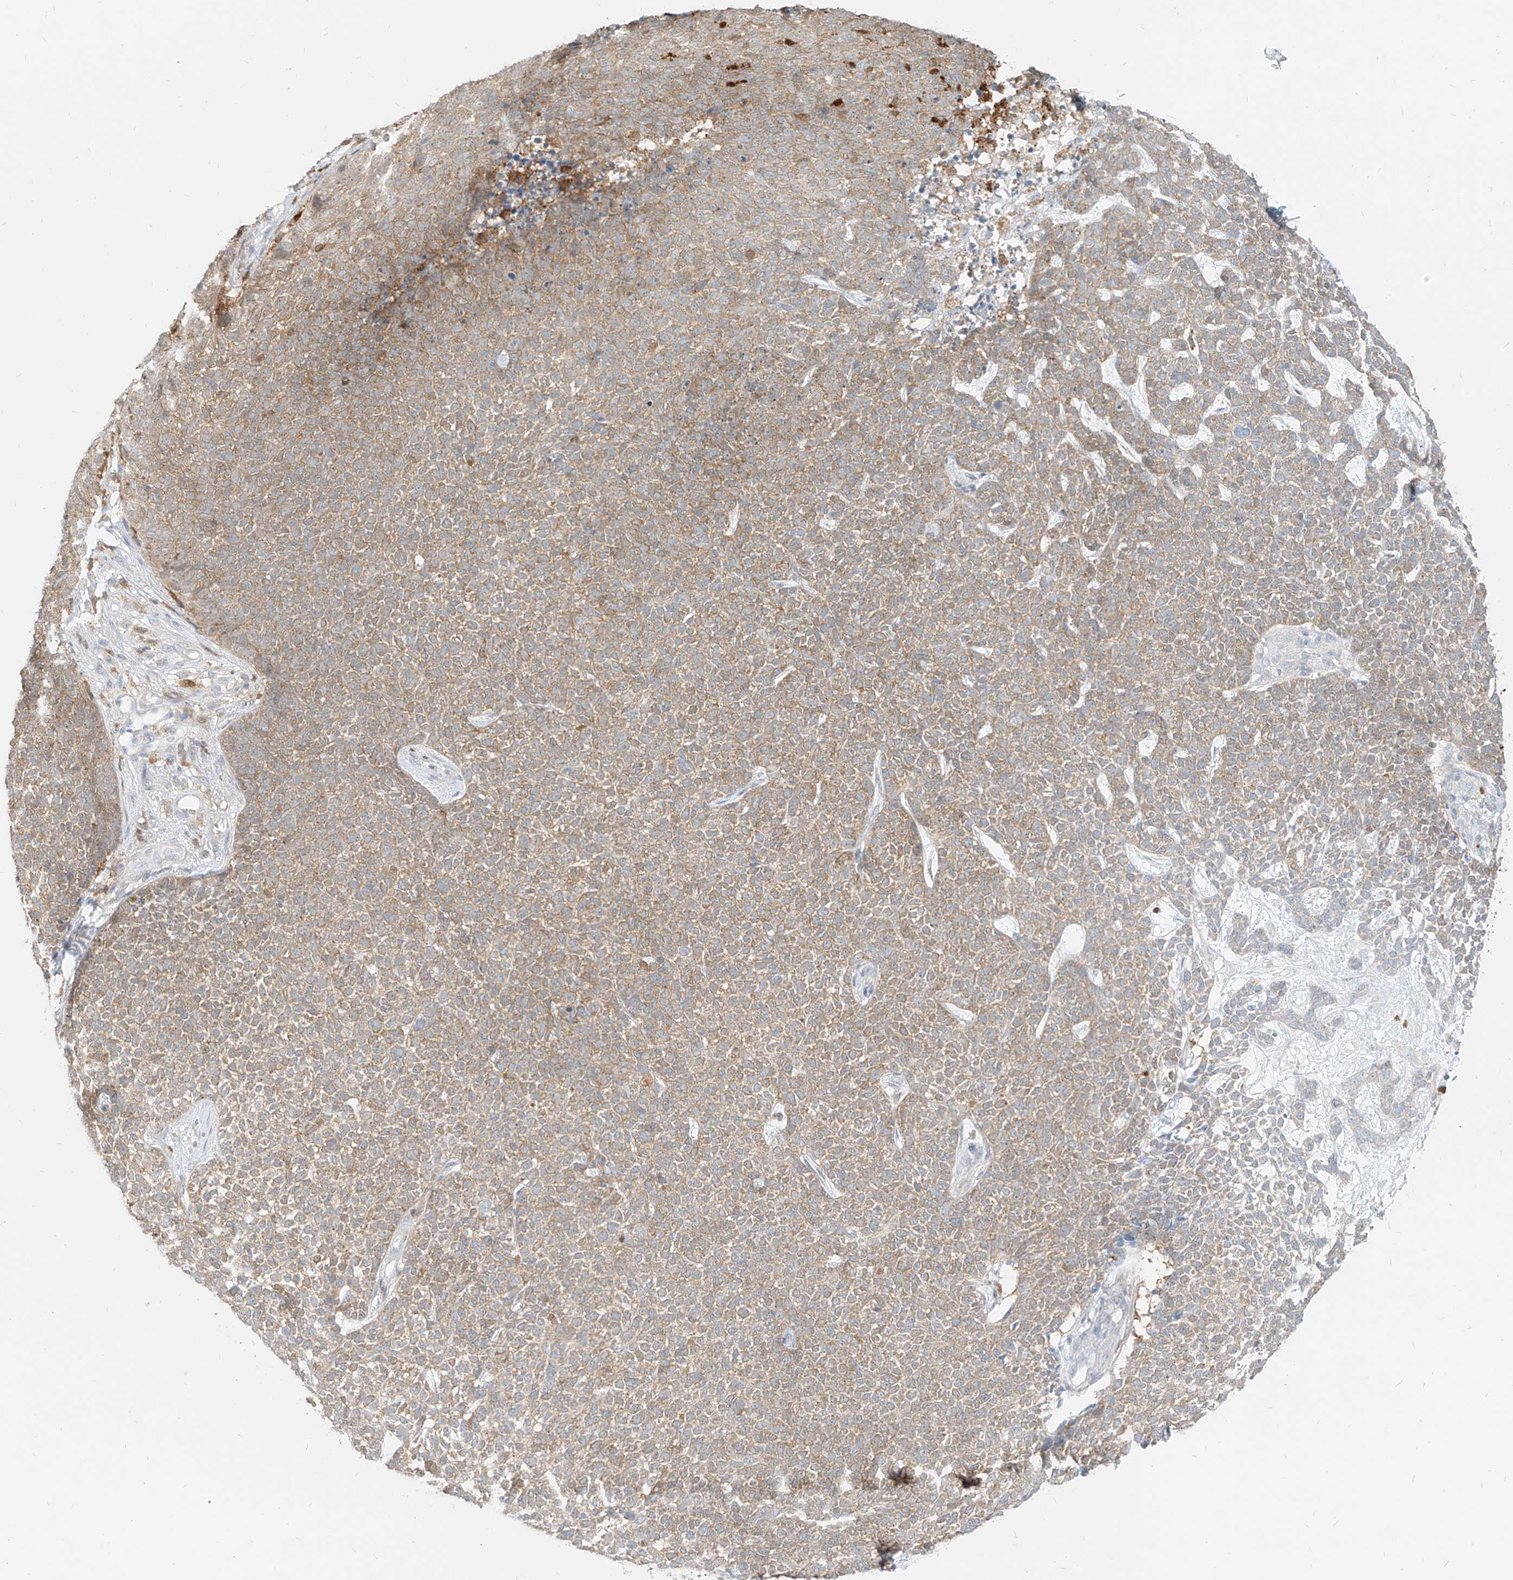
{"staining": {"intensity": "weak", "quantity": ">75%", "location": "cytoplasmic/membranous"}, "tissue": "skin cancer", "cell_type": "Tumor cells", "image_type": "cancer", "snomed": [{"axis": "morphology", "description": "Basal cell carcinoma"}, {"axis": "topography", "description": "Skin"}], "caption": "The image demonstrates staining of skin cancer (basal cell carcinoma), revealing weak cytoplasmic/membranous protein expression (brown color) within tumor cells.", "gene": "PGD", "patient": {"sex": "female", "age": 84}}